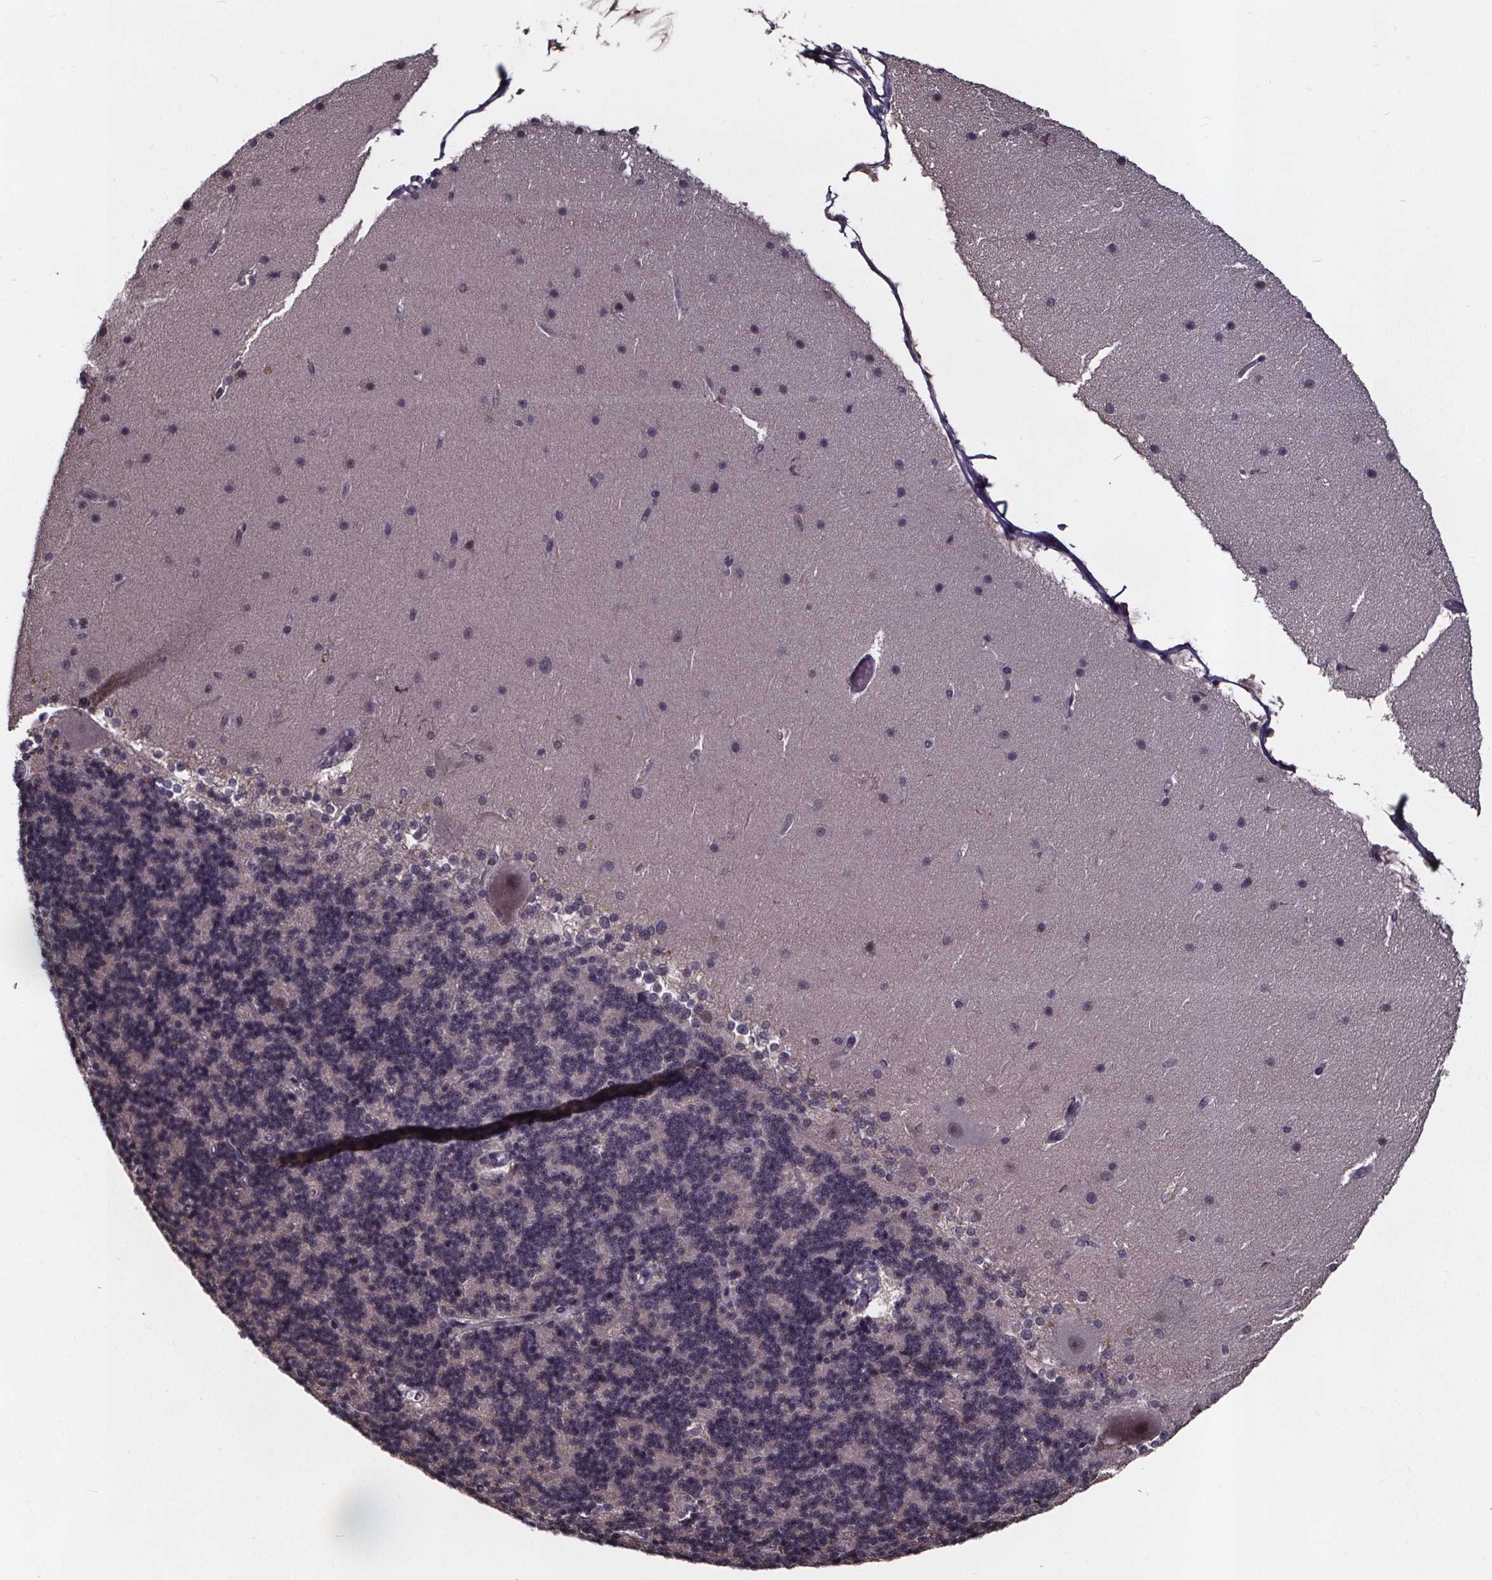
{"staining": {"intensity": "negative", "quantity": "none", "location": "none"}, "tissue": "cerebellum", "cell_type": "Cells in granular layer", "image_type": "normal", "snomed": [{"axis": "morphology", "description": "Normal tissue, NOS"}, {"axis": "topography", "description": "Cerebellum"}], "caption": "Cells in granular layer show no significant expression in benign cerebellum. (Brightfield microscopy of DAB immunohistochemistry (IHC) at high magnification).", "gene": "SMIM1", "patient": {"sex": "female", "age": 19}}